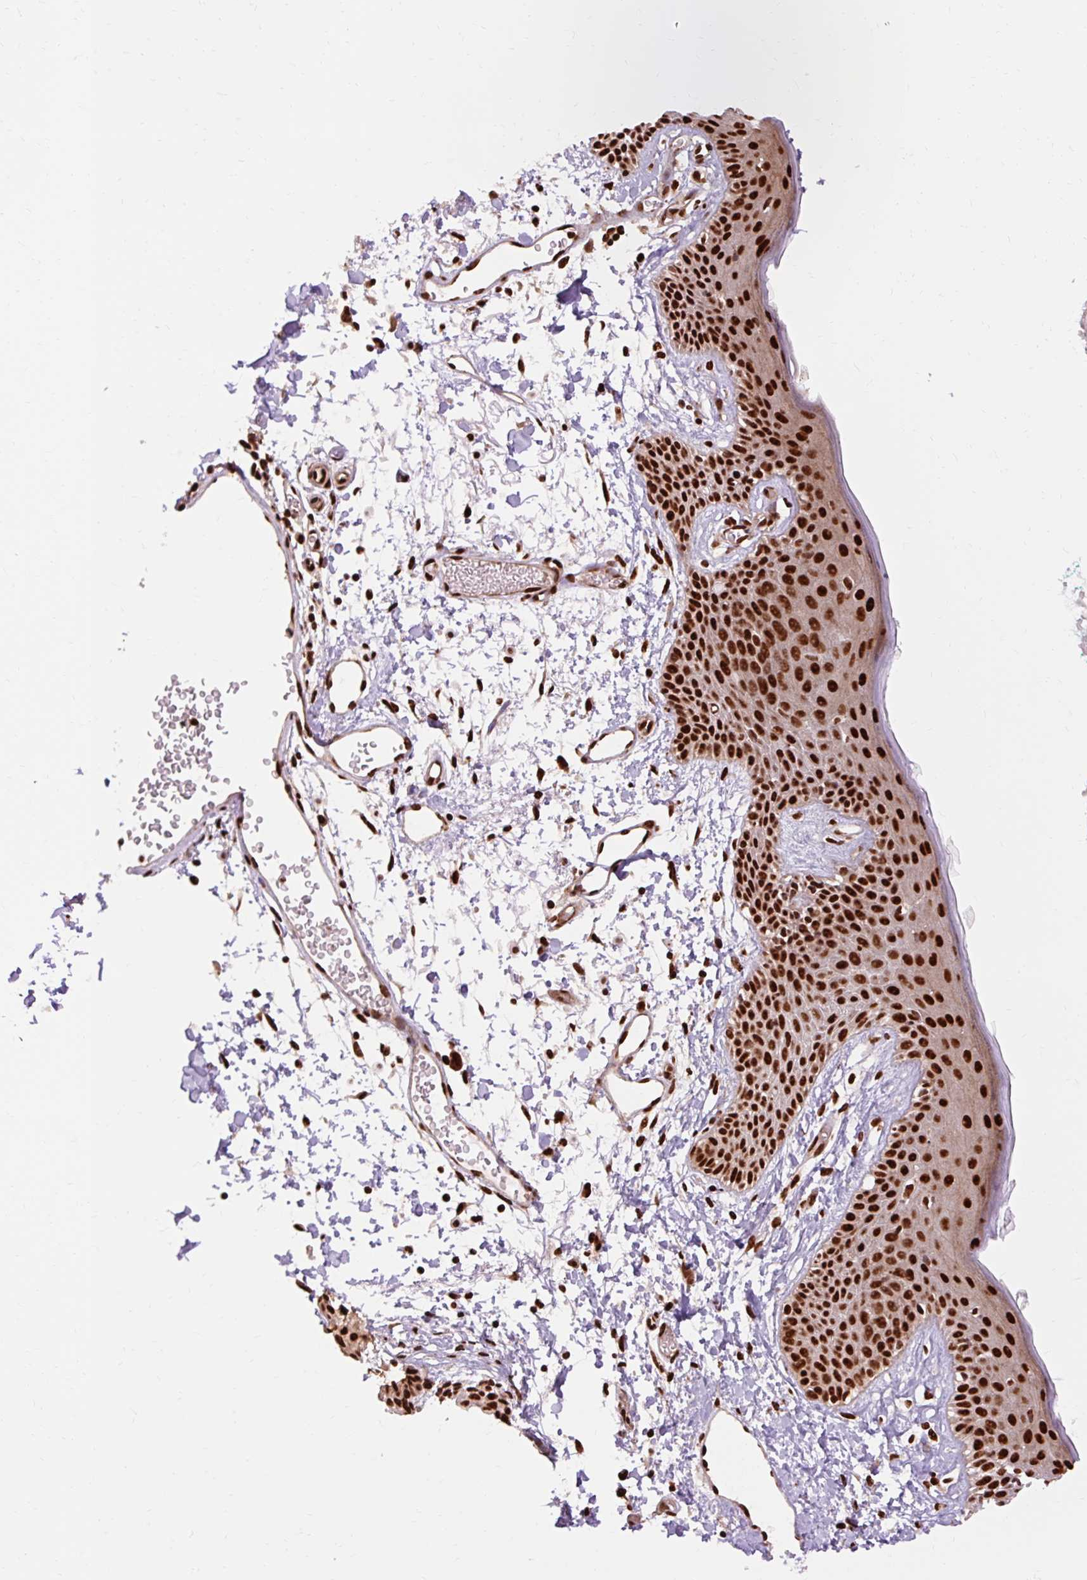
{"staining": {"intensity": "strong", "quantity": ">75%", "location": "nuclear"}, "tissue": "skin", "cell_type": "Fibroblasts", "image_type": "normal", "snomed": [{"axis": "morphology", "description": "Normal tissue, NOS"}, {"axis": "topography", "description": "Skin"}], "caption": "A photomicrograph showing strong nuclear staining in about >75% of fibroblasts in normal skin, as visualized by brown immunohistochemical staining.", "gene": "MECOM", "patient": {"sex": "male", "age": 79}}